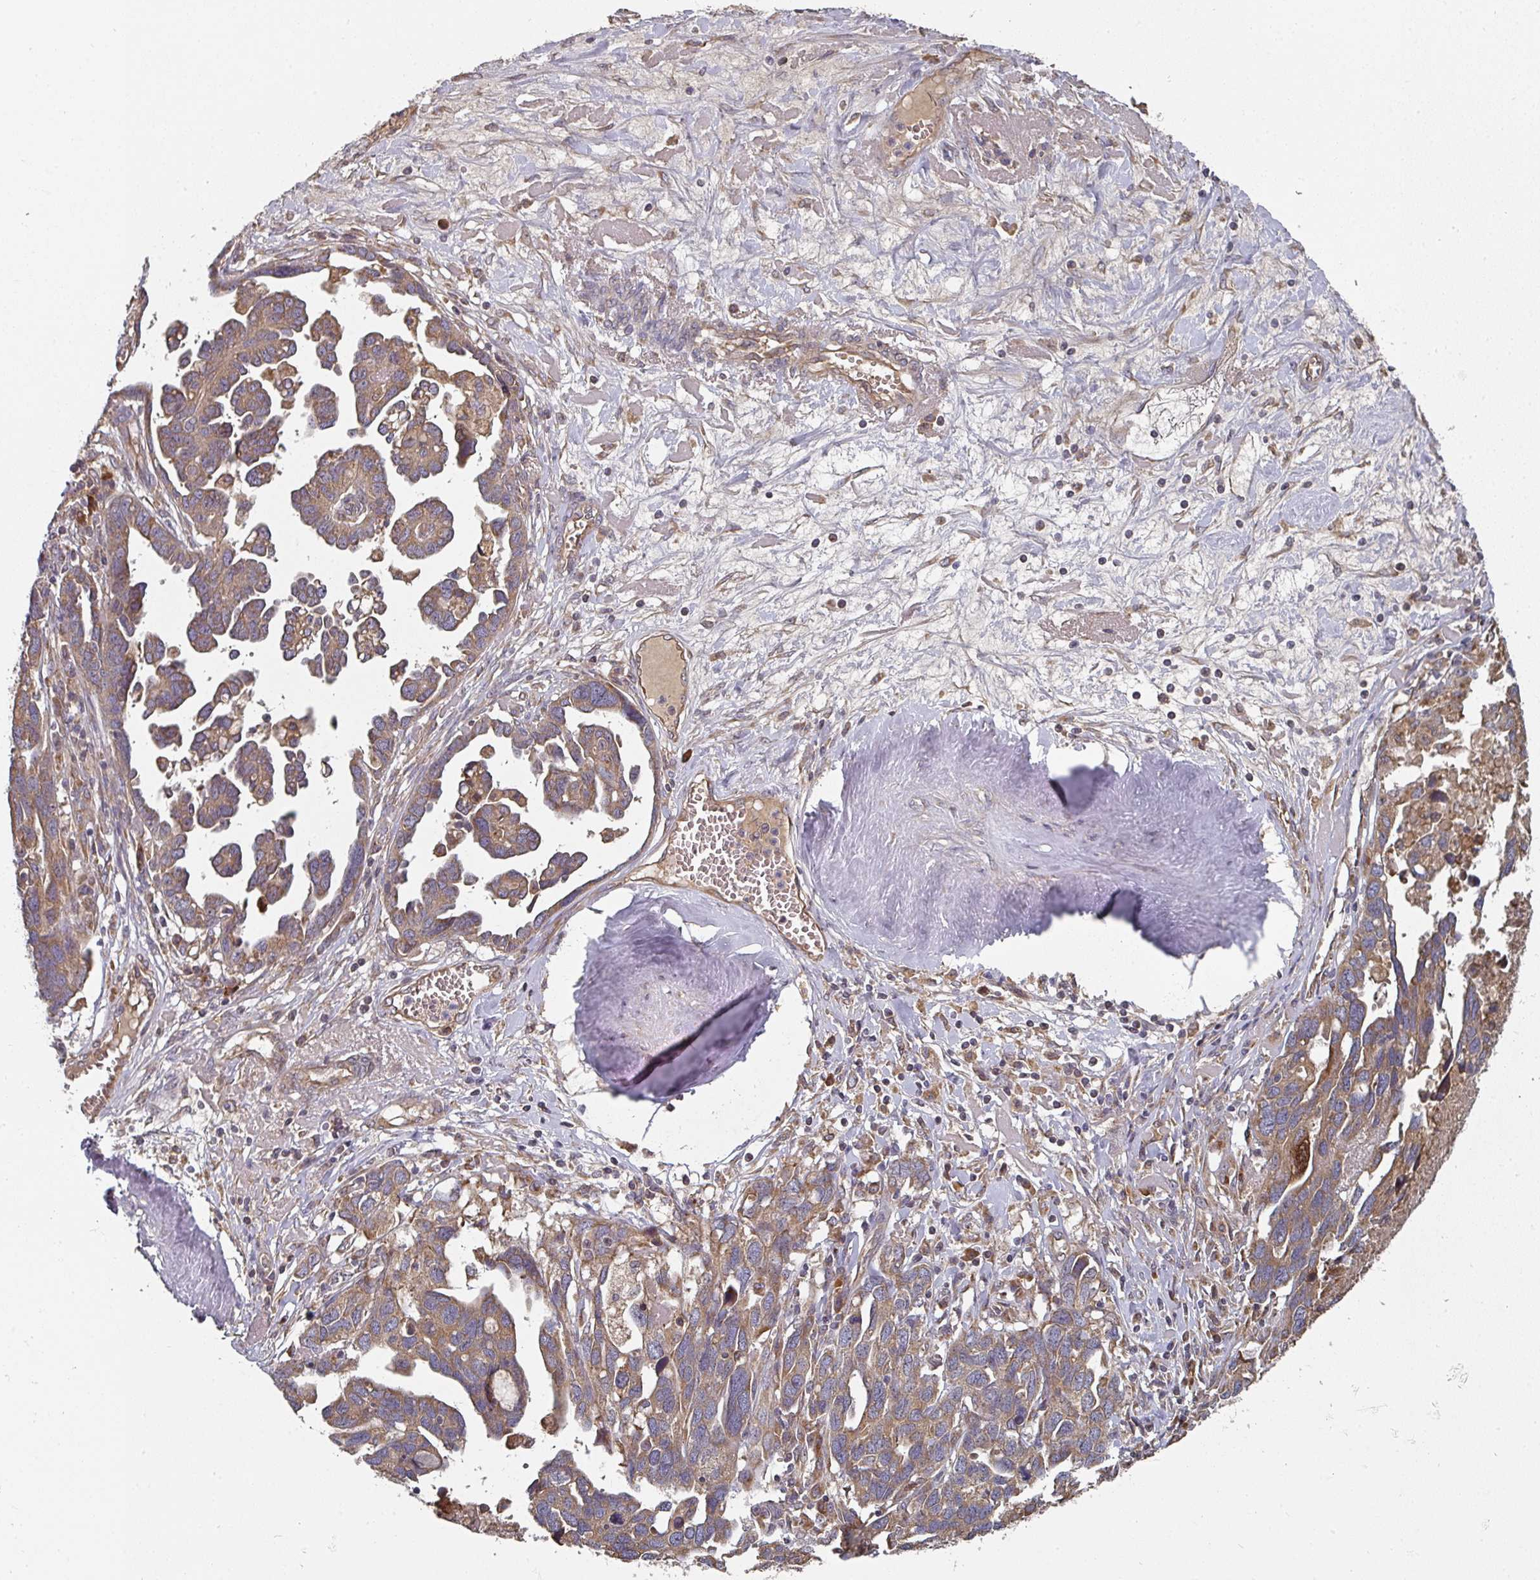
{"staining": {"intensity": "moderate", "quantity": ">75%", "location": "cytoplasmic/membranous"}, "tissue": "ovarian cancer", "cell_type": "Tumor cells", "image_type": "cancer", "snomed": [{"axis": "morphology", "description": "Cystadenocarcinoma, serous, NOS"}, {"axis": "topography", "description": "Ovary"}], "caption": "Protein expression by immunohistochemistry (IHC) displays moderate cytoplasmic/membranous expression in approximately >75% of tumor cells in ovarian cancer (serous cystadenocarcinoma).", "gene": "EDEM2", "patient": {"sex": "female", "age": 54}}